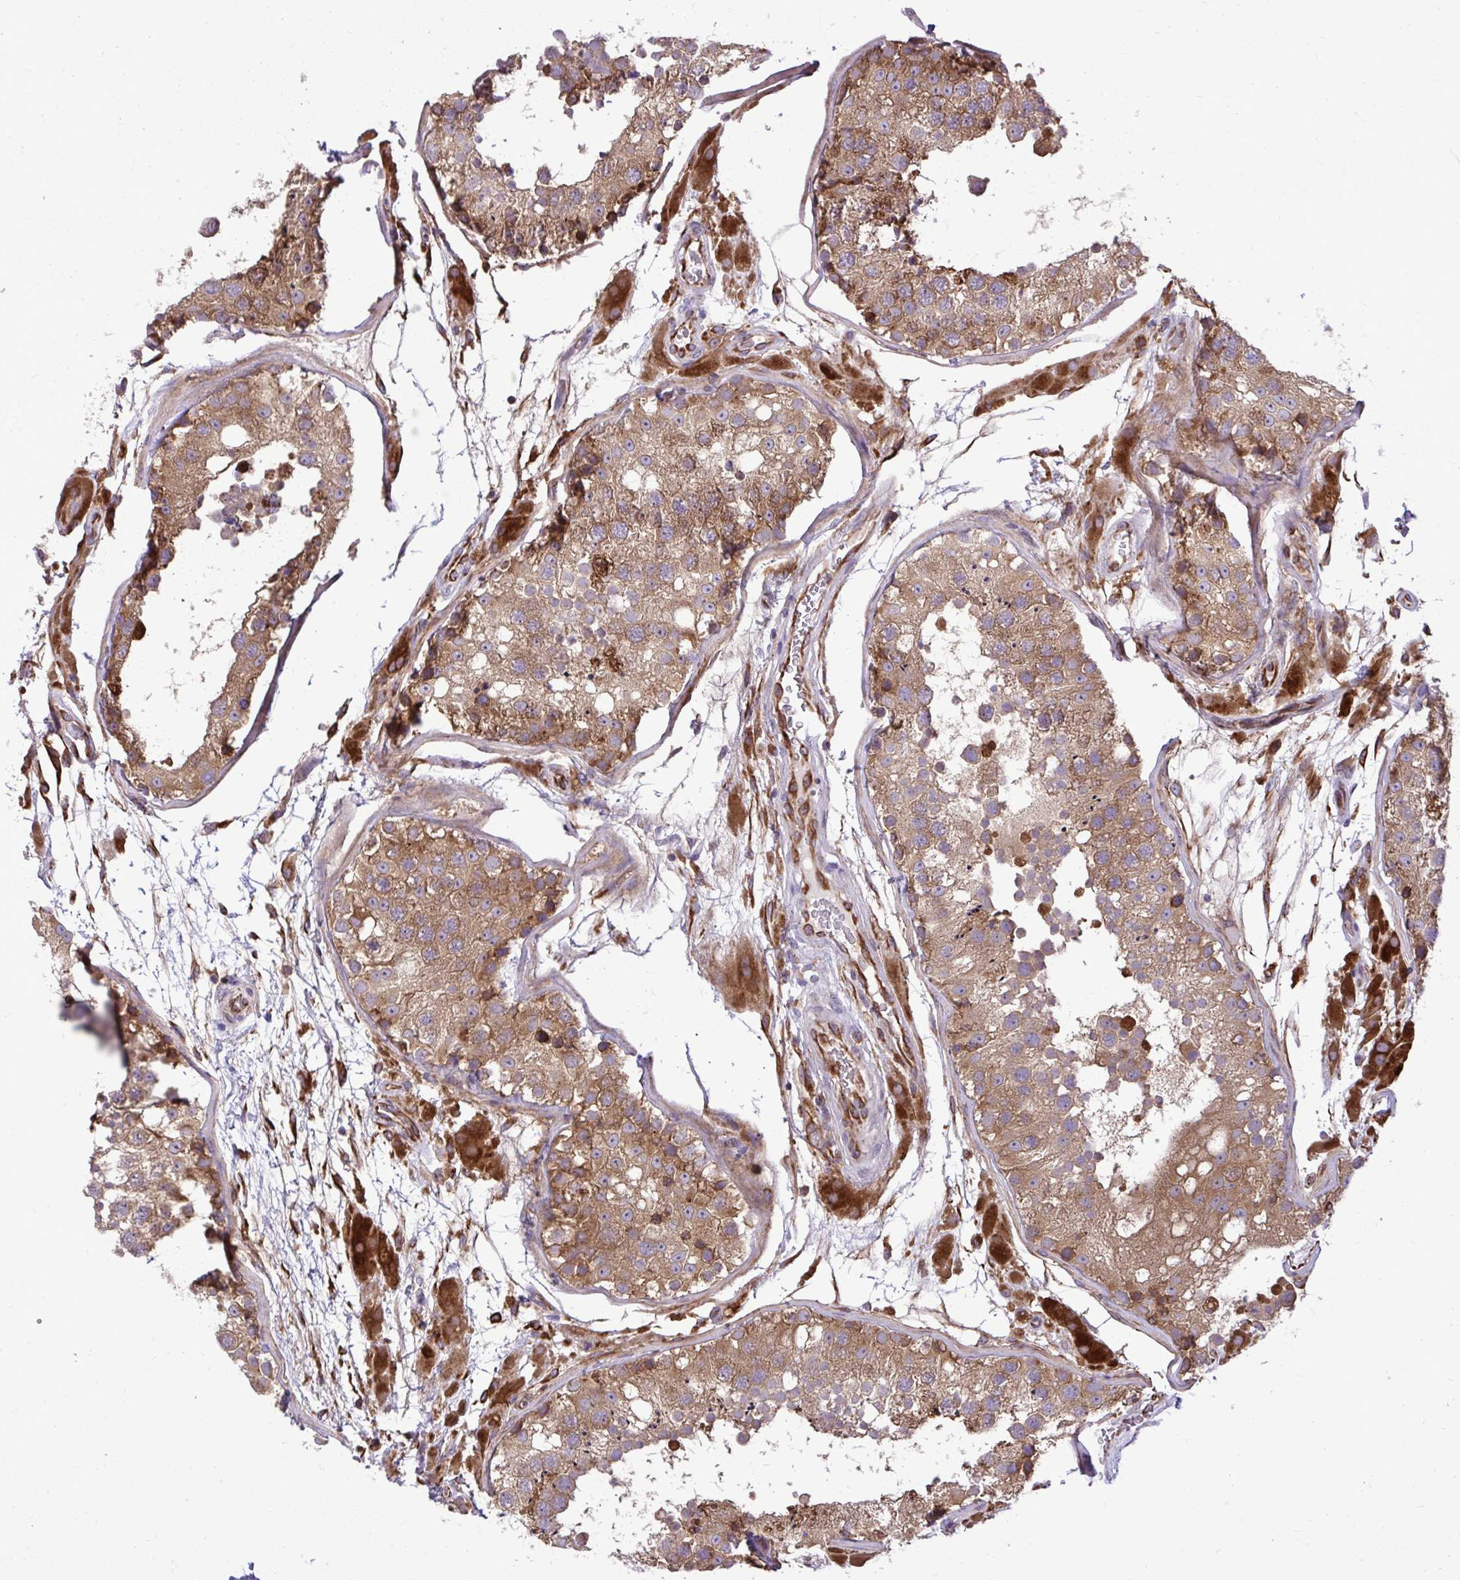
{"staining": {"intensity": "moderate", "quantity": ">75%", "location": "cytoplasmic/membranous"}, "tissue": "testis", "cell_type": "Cells in seminiferous ducts", "image_type": "normal", "snomed": [{"axis": "morphology", "description": "Normal tissue, NOS"}, {"axis": "topography", "description": "Testis"}], "caption": "Protein staining shows moderate cytoplasmic/membranous staining in about >75% of cells in seminiferous ducts in benign testis.", "gene": "PAIP2", "patient": {"sex": "male", "age": 26}}